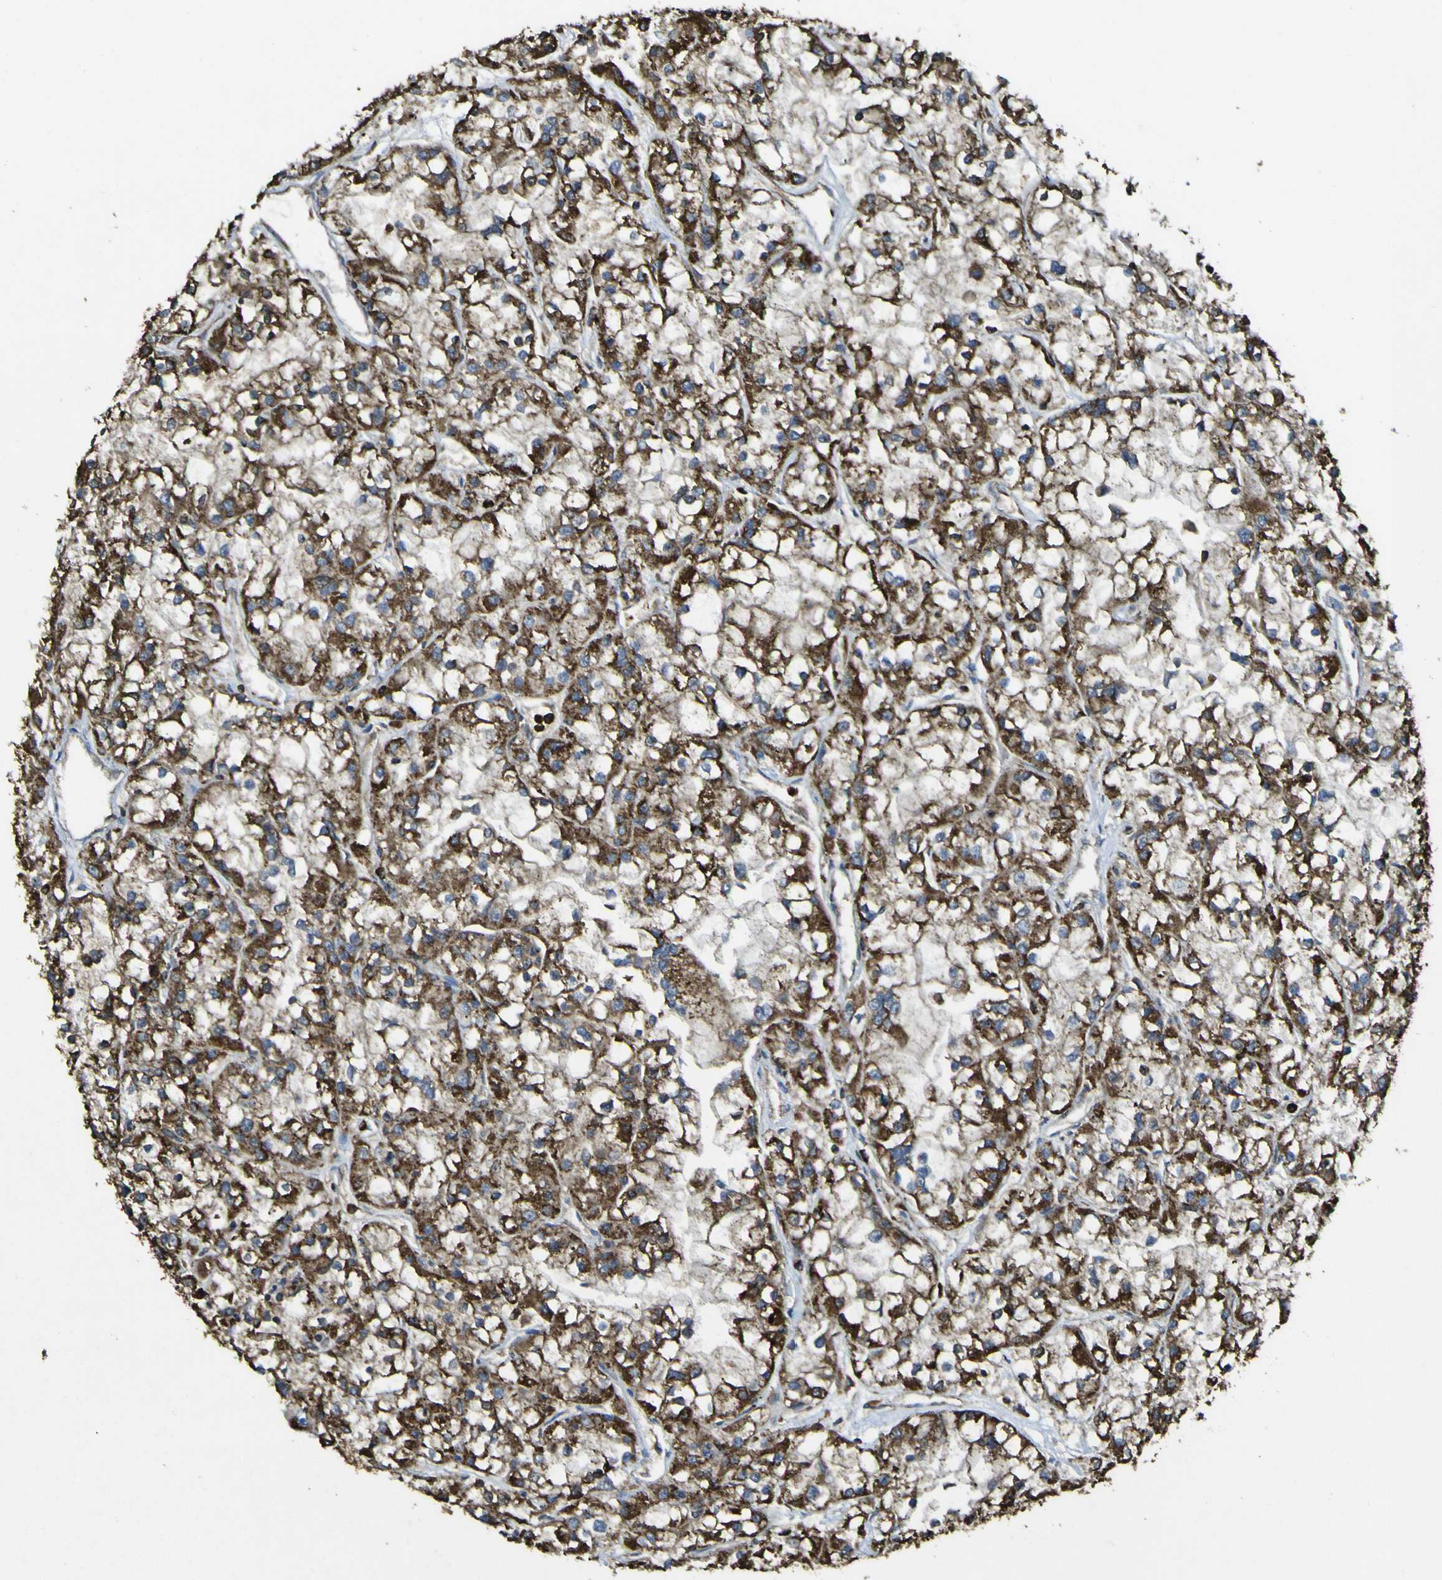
{"staining": {"intensity": "strong", "quantity": ">75%", "location": "cytoplasmic/membranous"}, "tissue": "renal cancer", "cell_type": "Tumor cells", "image_type": "cancer", "snomed": [{"axis": "morphology", "description": "Adenocarcinoma, NOS"}, {"axis": "topography", "description": "Kidney"}], "caption": "Human renal cancer stained with a brown dye displays strong cytoplasmic/membranous positive staining in about >75% of tumor cells.", "gene": "ACSL3", "patient": {"sex": "female", "age": 52}}